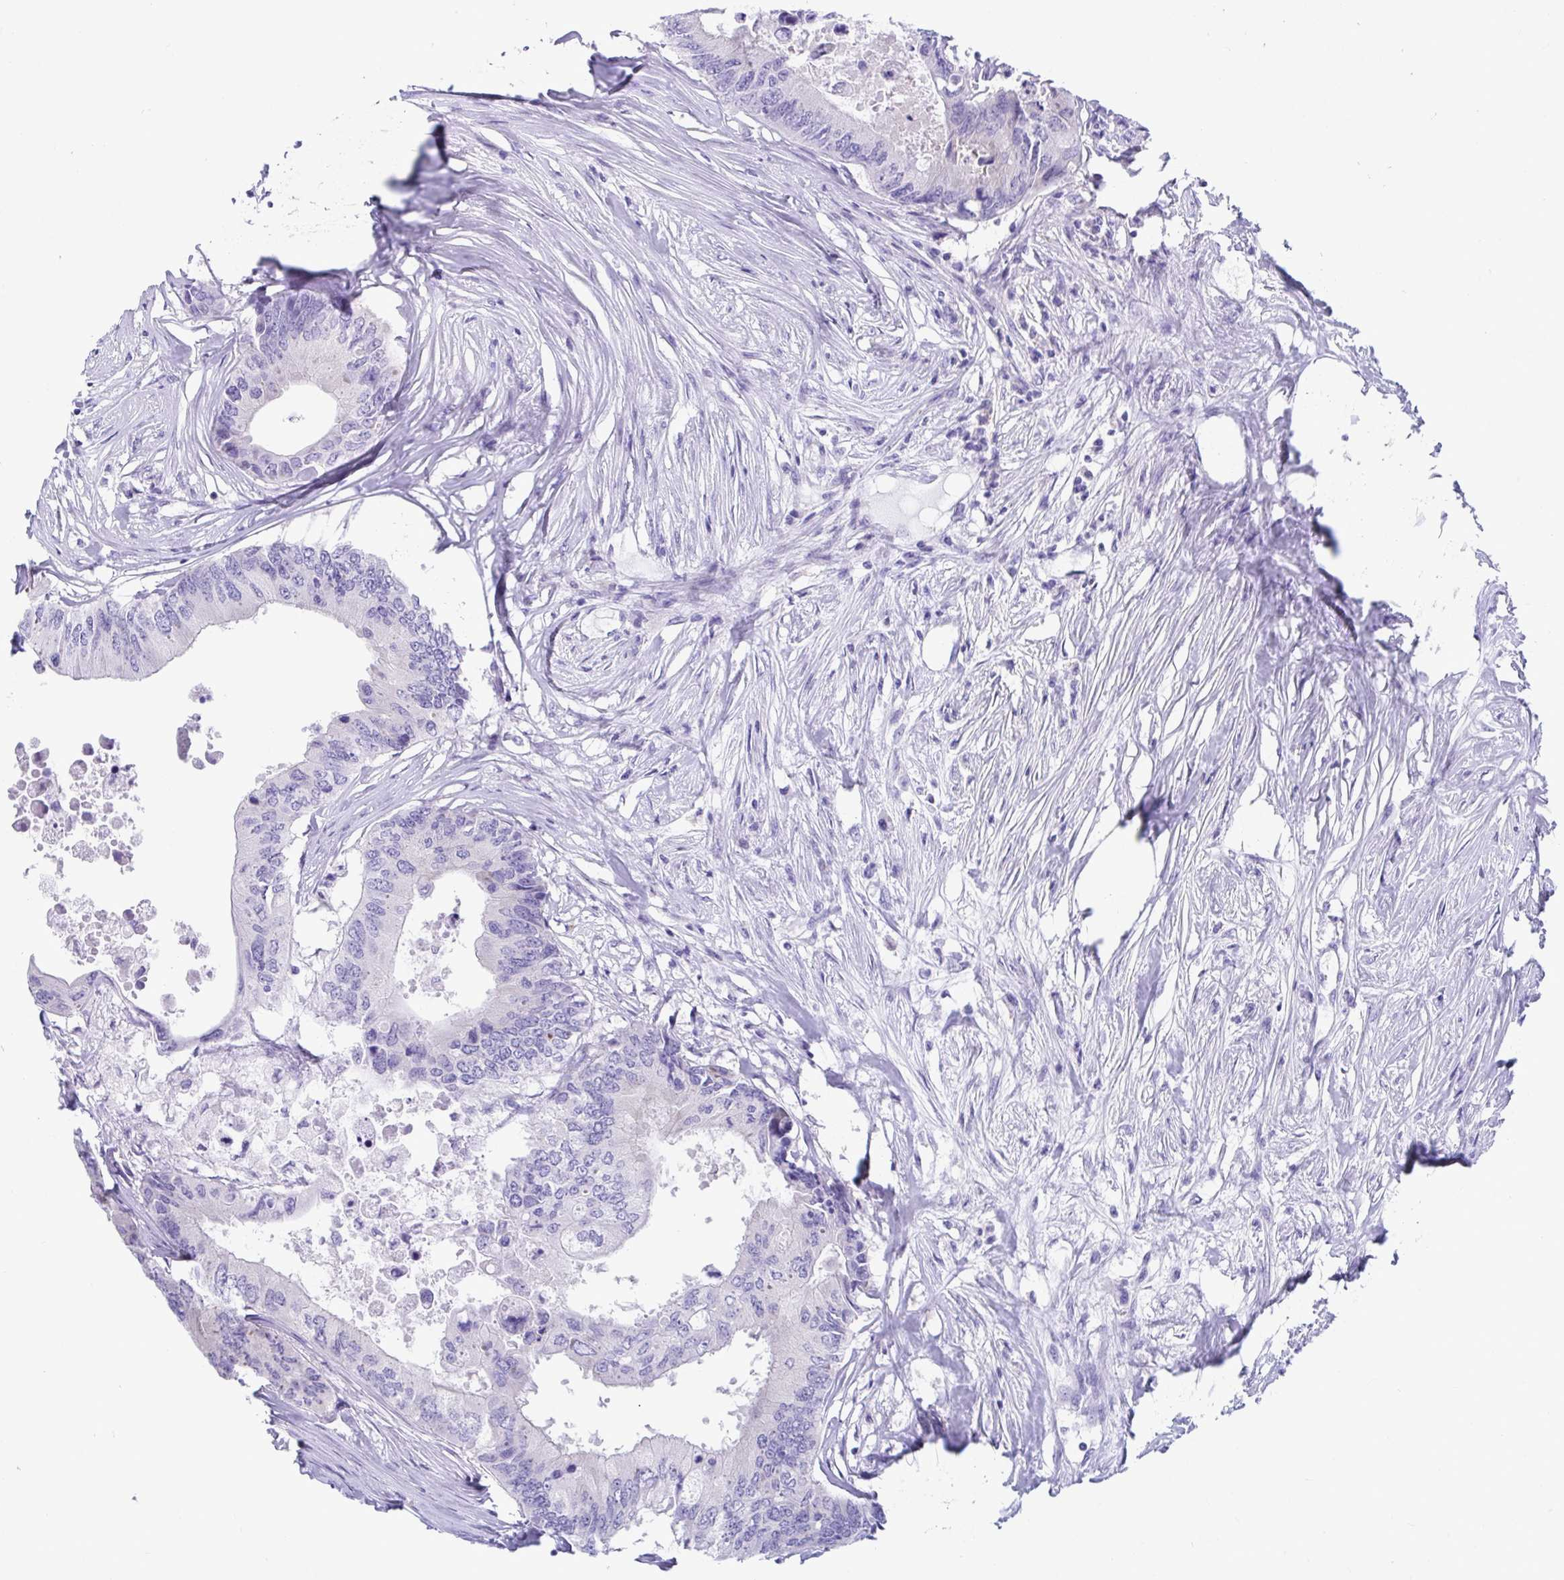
{"staining": {"intensity": "negative", "quantity": "none", "location": "none"}, "tissue": "colorectal cancer", "cell_type": "Tumor cells", "image_type": "cancer", "snomed": [{"axis": "morphology", "description": "Adenocarcinoma, NOS"}, {"axis": "topography", "description": "Colon"}], "caption": "High magnification brightfield microscopy of colorectal cancer stained with DAB (3,3'-diaminobenzidine) (brown) and counterstained with hematoxylin (blue): tumor cells show no significant staining.", "gene": "TTC30B", "patient": {"sex": "male", "age": 71}}